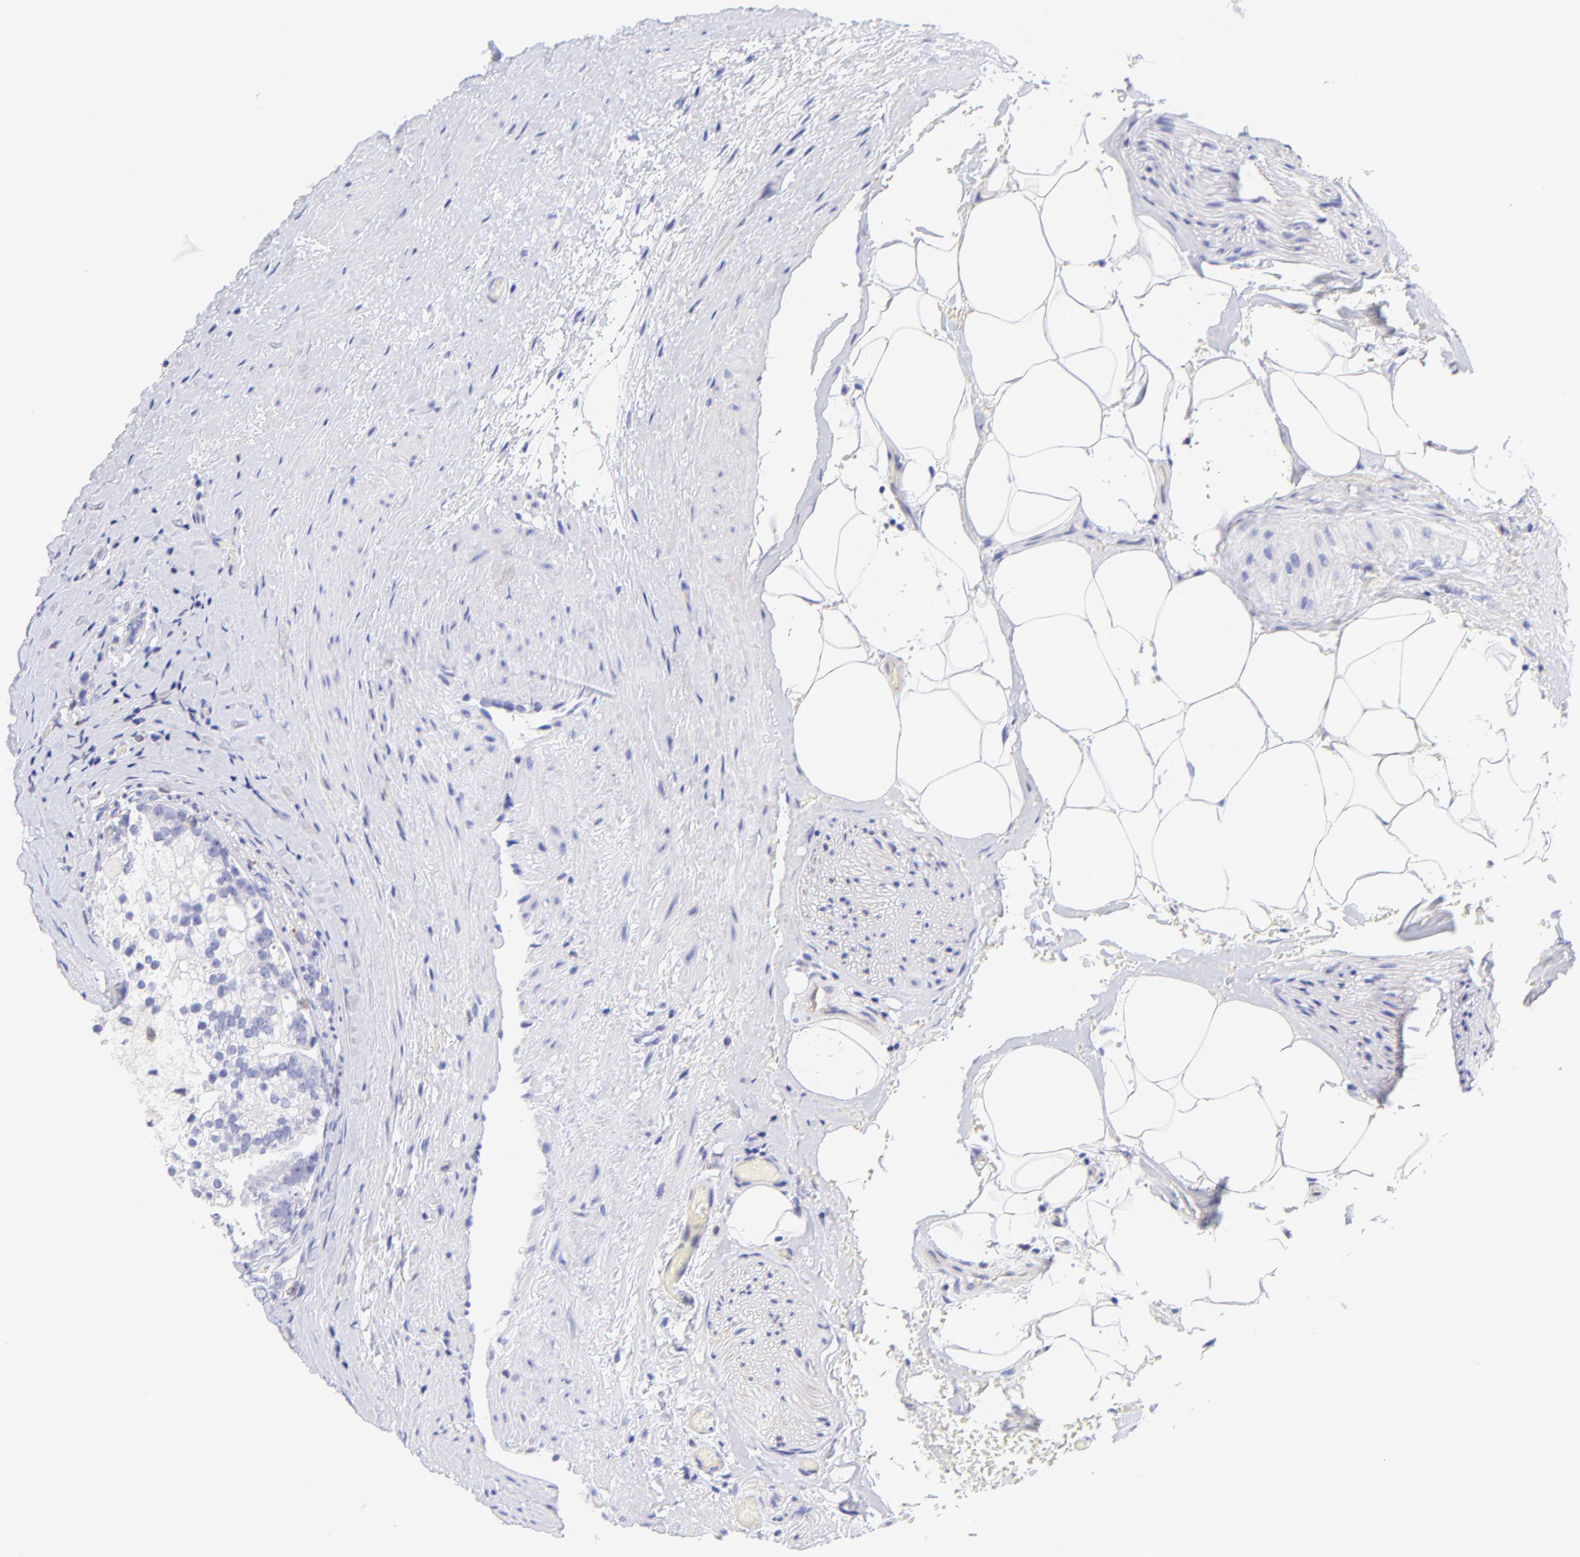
{"staining": {"intensity": "negative", "quantity": "none", "location": "none"}, "tissue": "prostate cancer", "cell_type": "Tumor cells", "image_type": "cancer", "snomed": [{"axis": "morphology", "description": "Adenocarcinoma, Medium grade"}, {"axis": "topography", "description": "Prostate"}], "caption": "Immunohistochemical staining of prostate cancer (adenocarcinoma (medium-grade)) demonstrates no significant expression in tumor cells.", "gene": "IRAG2", "patient": {"sex": "male", "age": 59}}